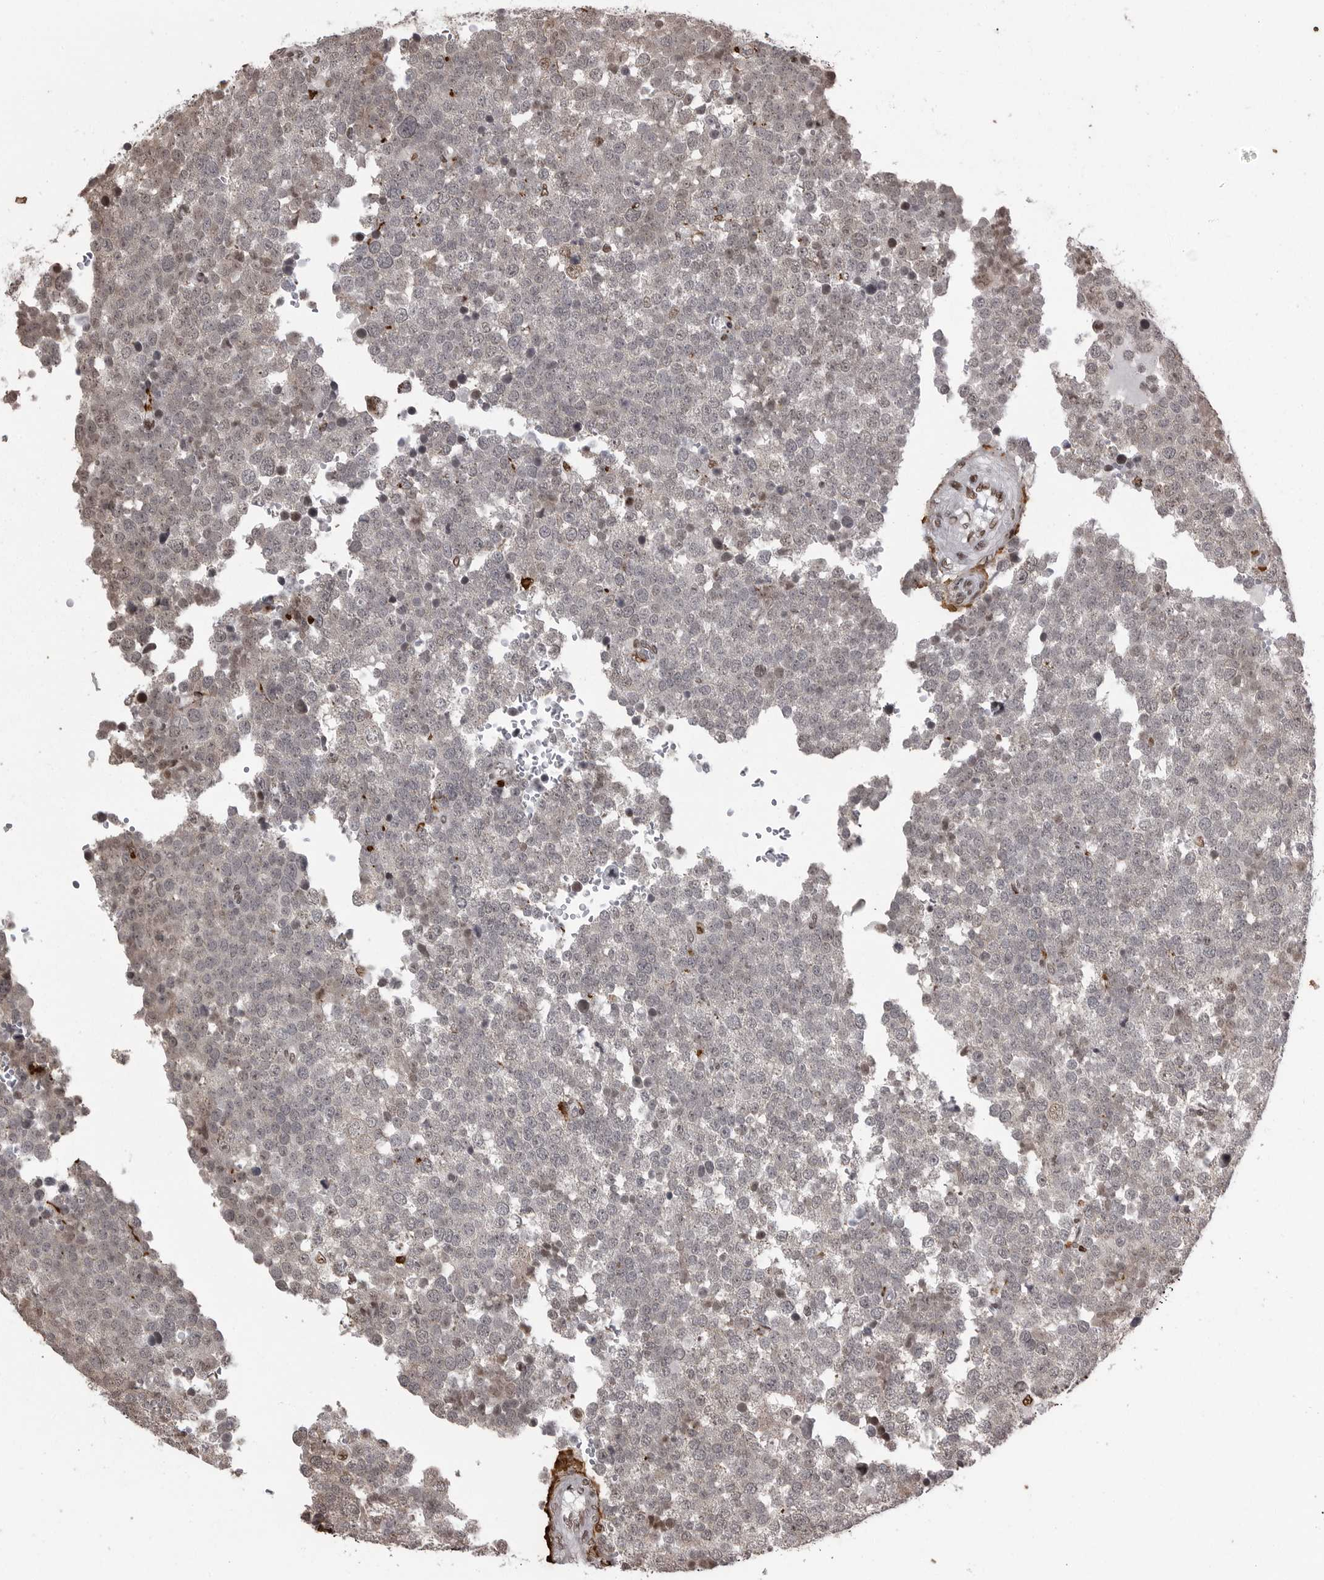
{"staining": {"intensity": "negative", "quantity": "none", "location": "none"}, "tissue": "testis cancer", "cell_type": "Tumor cells", "image_type": "cancer", "snomed": [{"axis": "morphology", "description": "Seminoma, NOS"}, {"axis": "topography", "description": "Testis"}], "caption": "Immunohistochemistry (IHC) image of human testis cancer stained for a protein (brown), which shows no expression in tumor cells.", "gene": "YAF2", "patient": {"sex": "male", "age": 71}}